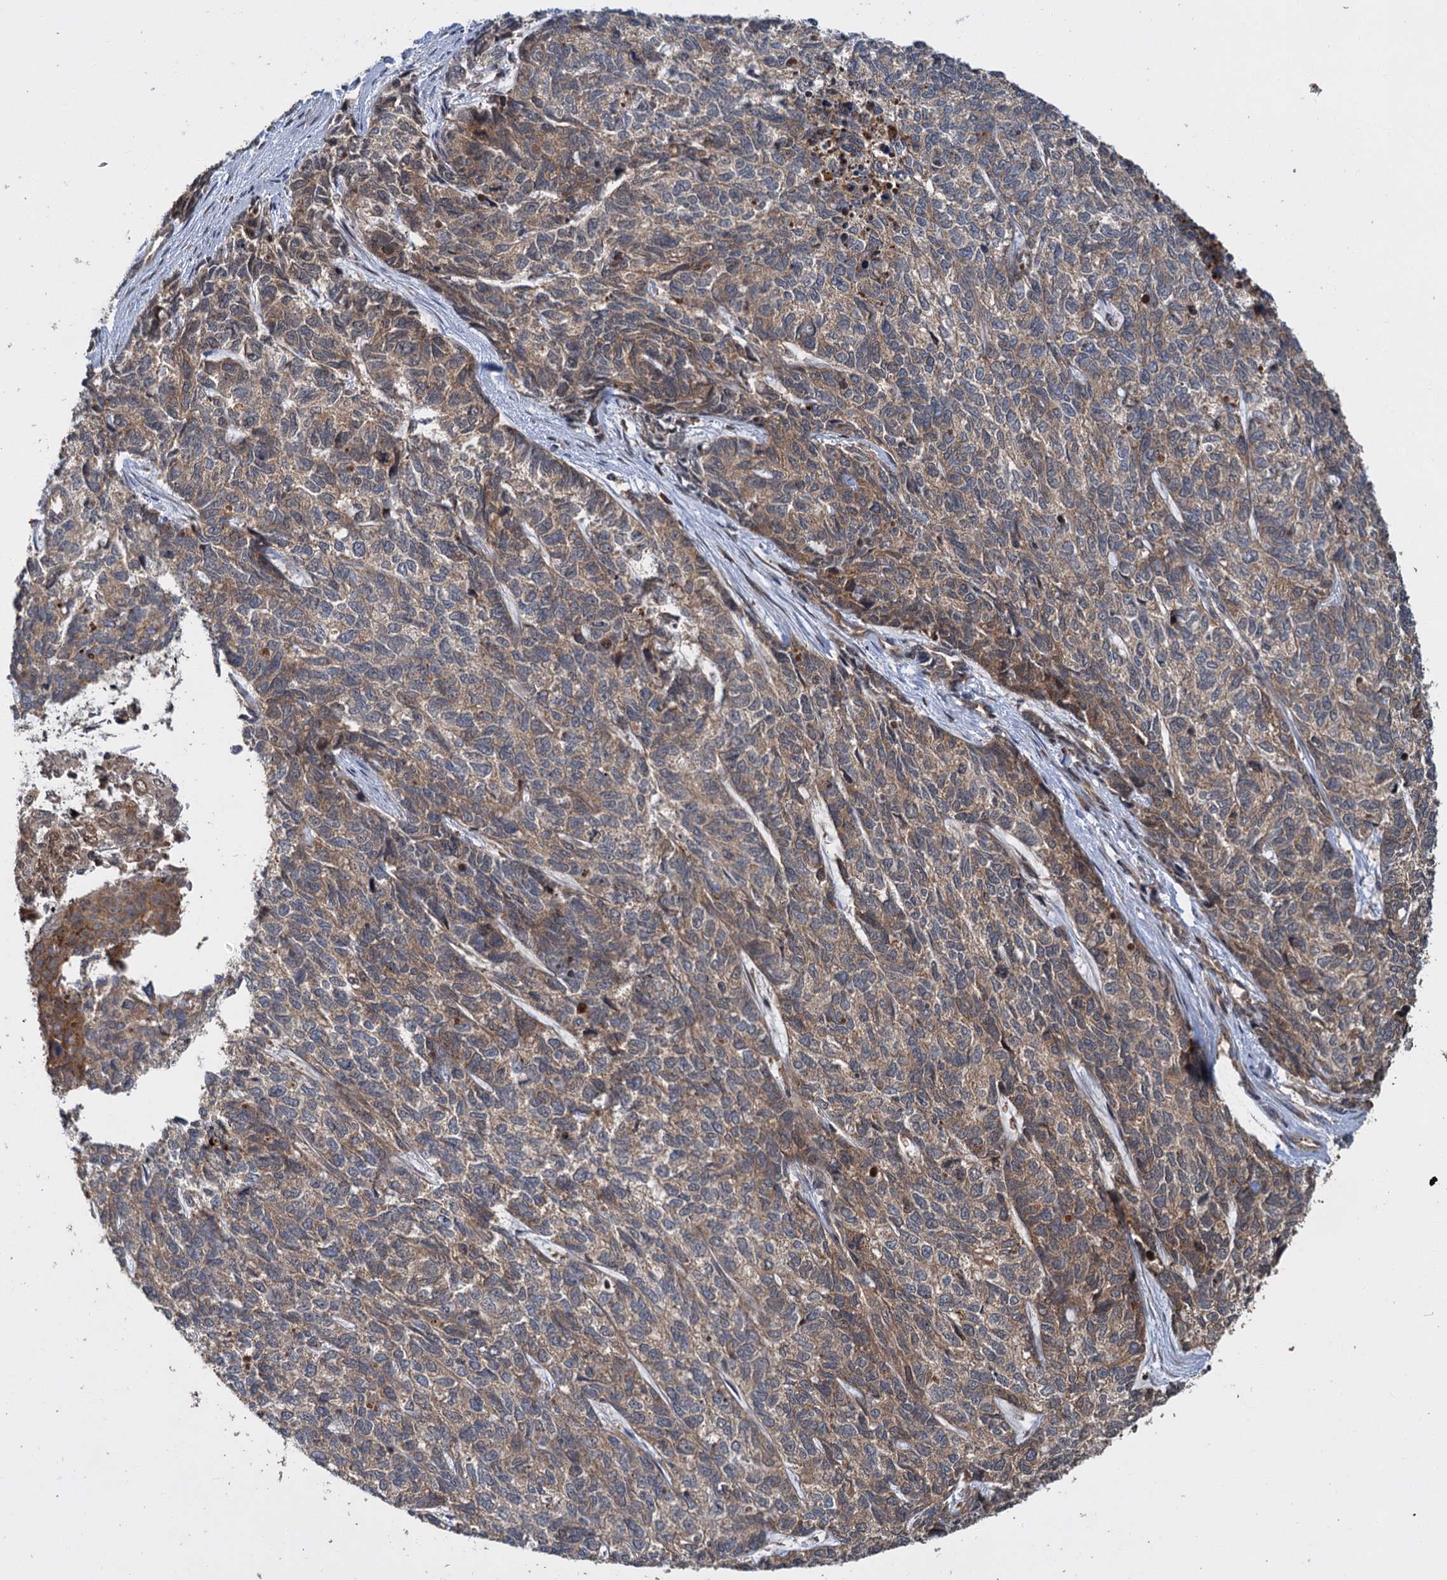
{"staining": {"intensity": "weak", "quantity": ">75%", "location": "cytoplasmic/membranous"}, "tissue": "cervical cancer", "cell_type": "Tumor cells", "image_type": "cancer", "snomed": [{"axis": "morphology", "description": "Squamous cell carcinoma, NOS"}, {"axis": "topography", "description": "Cervix"}], "caption": "Immunohistochemical staining of cervical squamous cell carcinoma exhibits low levels of weak cytoplasmic/membranous expression in about >75% of tumor cells.", "gene": "KANSL2", "patient": {"sex": "female", "age": 63}}